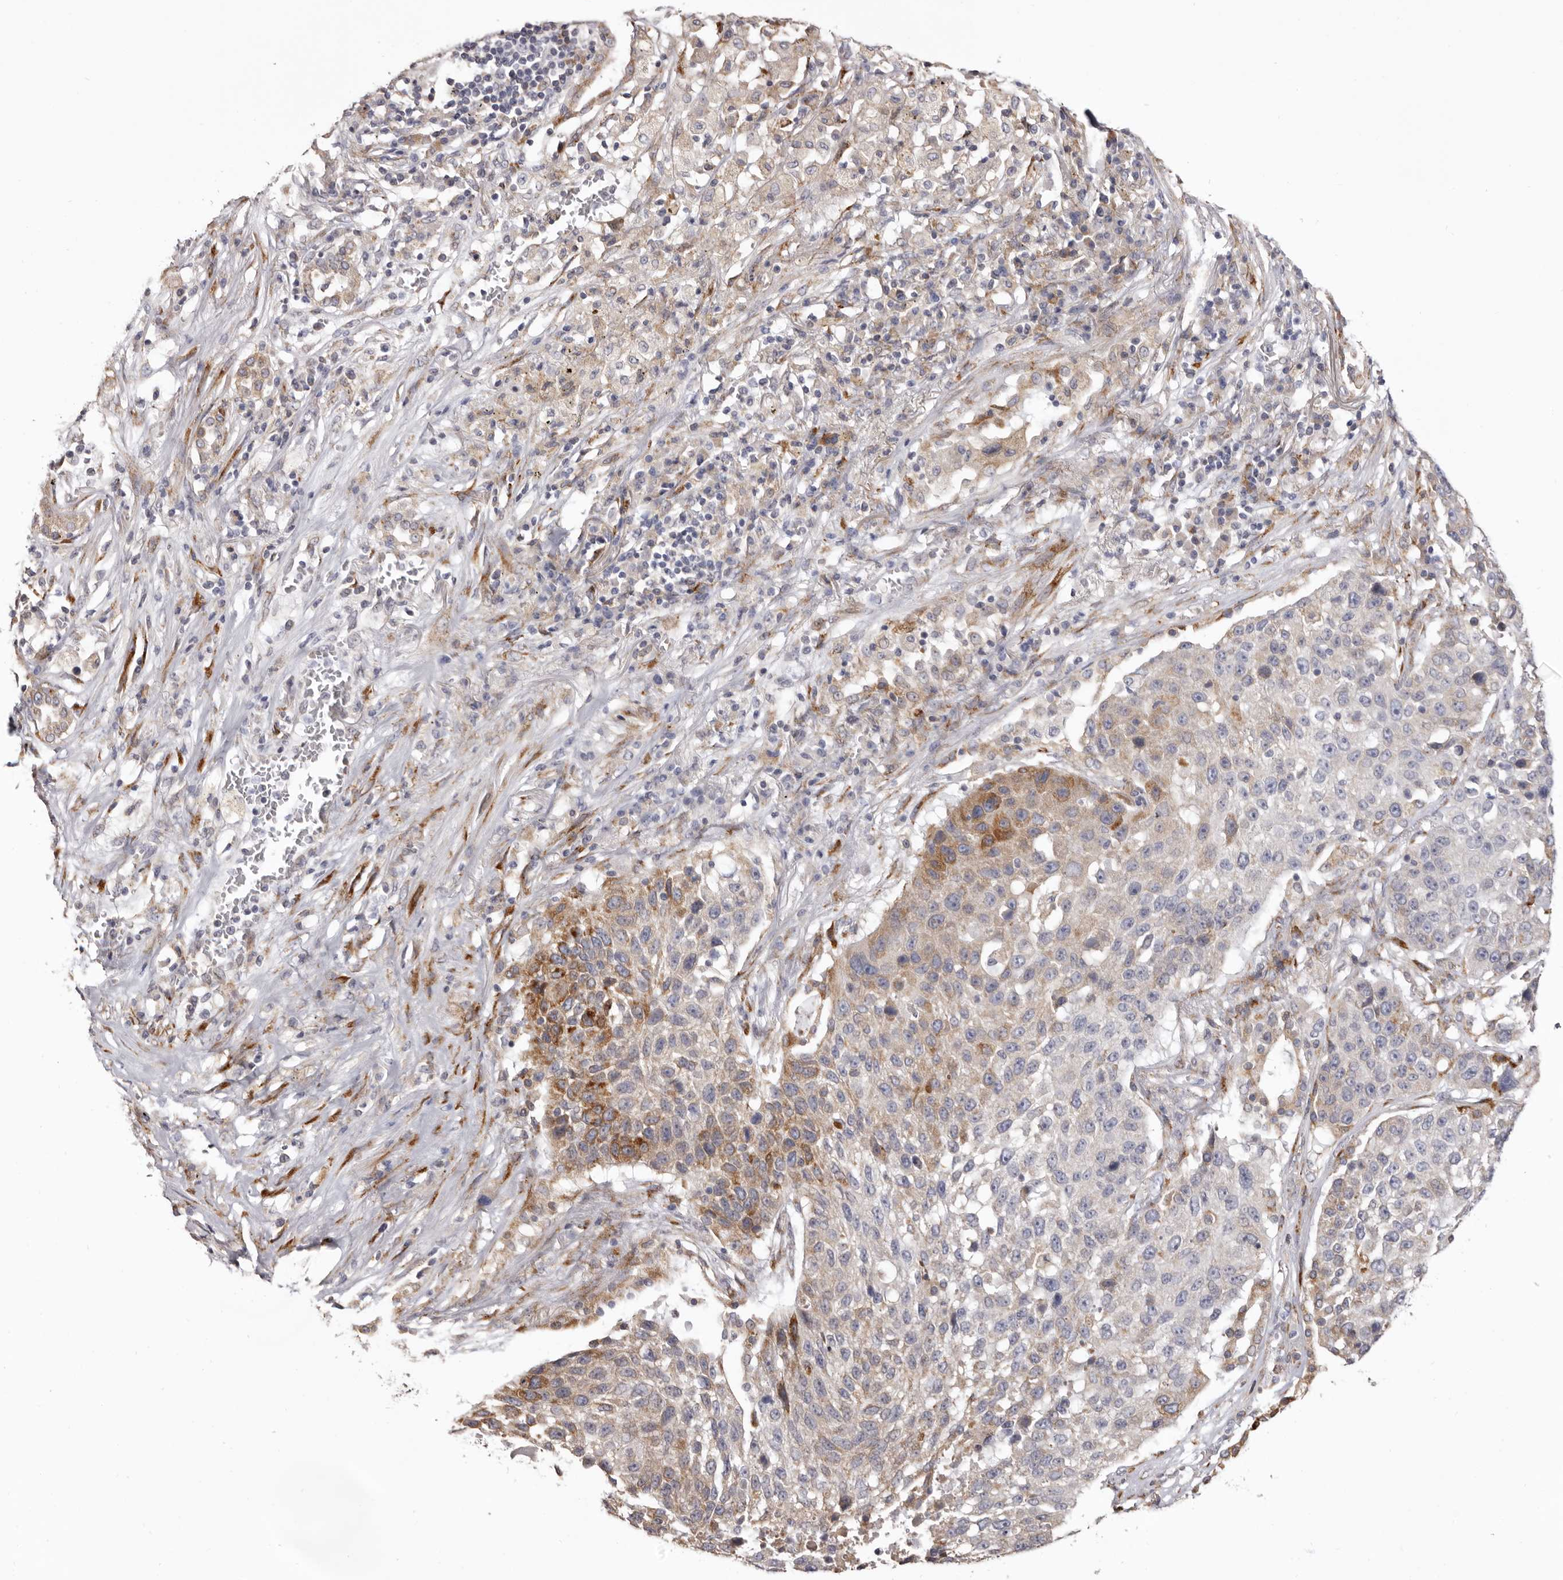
{"staining": {"intensity": "moderate", "quantity": "<25%", "location": "cytoplasmic/membranous"}, "tissue": "lung cancer", "cell_type": "Tumor cells", "image_type": "cancer", "snomed": [{"axis": "morphology", "description": "Squamous cell carcinoma, NOS"}, {"axis": "topography", "description": "Lung"}], "caption": "Tumor cells display low levels of moderate cytoplasmic/membranous expression in about <25% of cells in human lung squamous cell carcinoma.", "gene": "PIGX", "patient": {"sex": "male", "age": 61}}